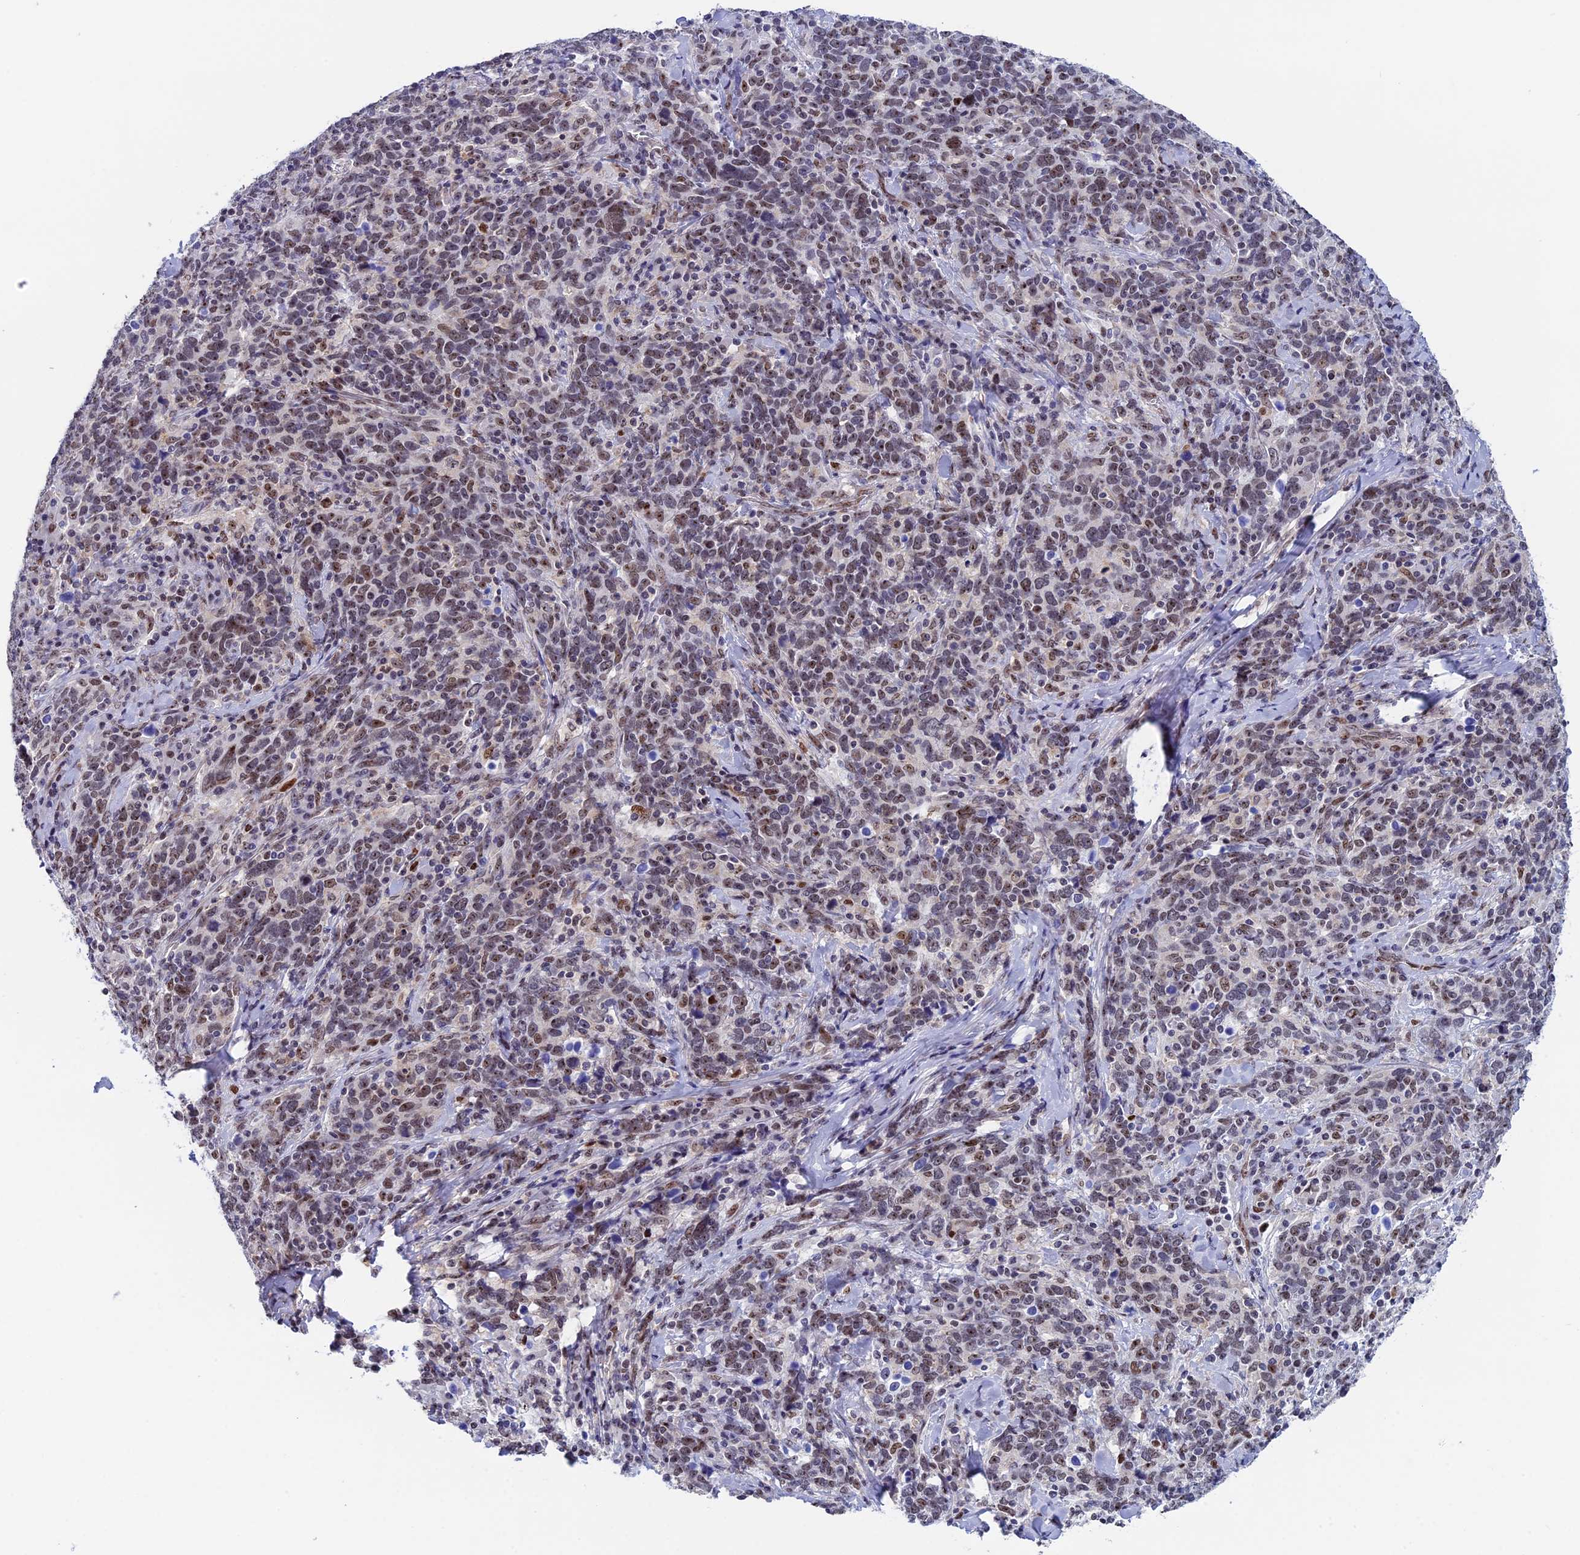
{"staining": {"intensity": "moderate", "quantity": "25%-75%", "location": "nuclear"}, "tissue": "cervical cancer", "cell_type": "Tumor cells", "image_type": "cancer", "snomed": [{"axis": "morphology", "description": "Squamous cell carcinoma, NOS"}, {"axis": "topography", "description": "Cervix"}], "caption": "The immunohistochemical stain labels moderate nuclear staining in tumor cells of squamous cell carcinoma (cervical) tissue.", "gene": "CCDC86", "patient": {"sex": "female", "age": 41}}